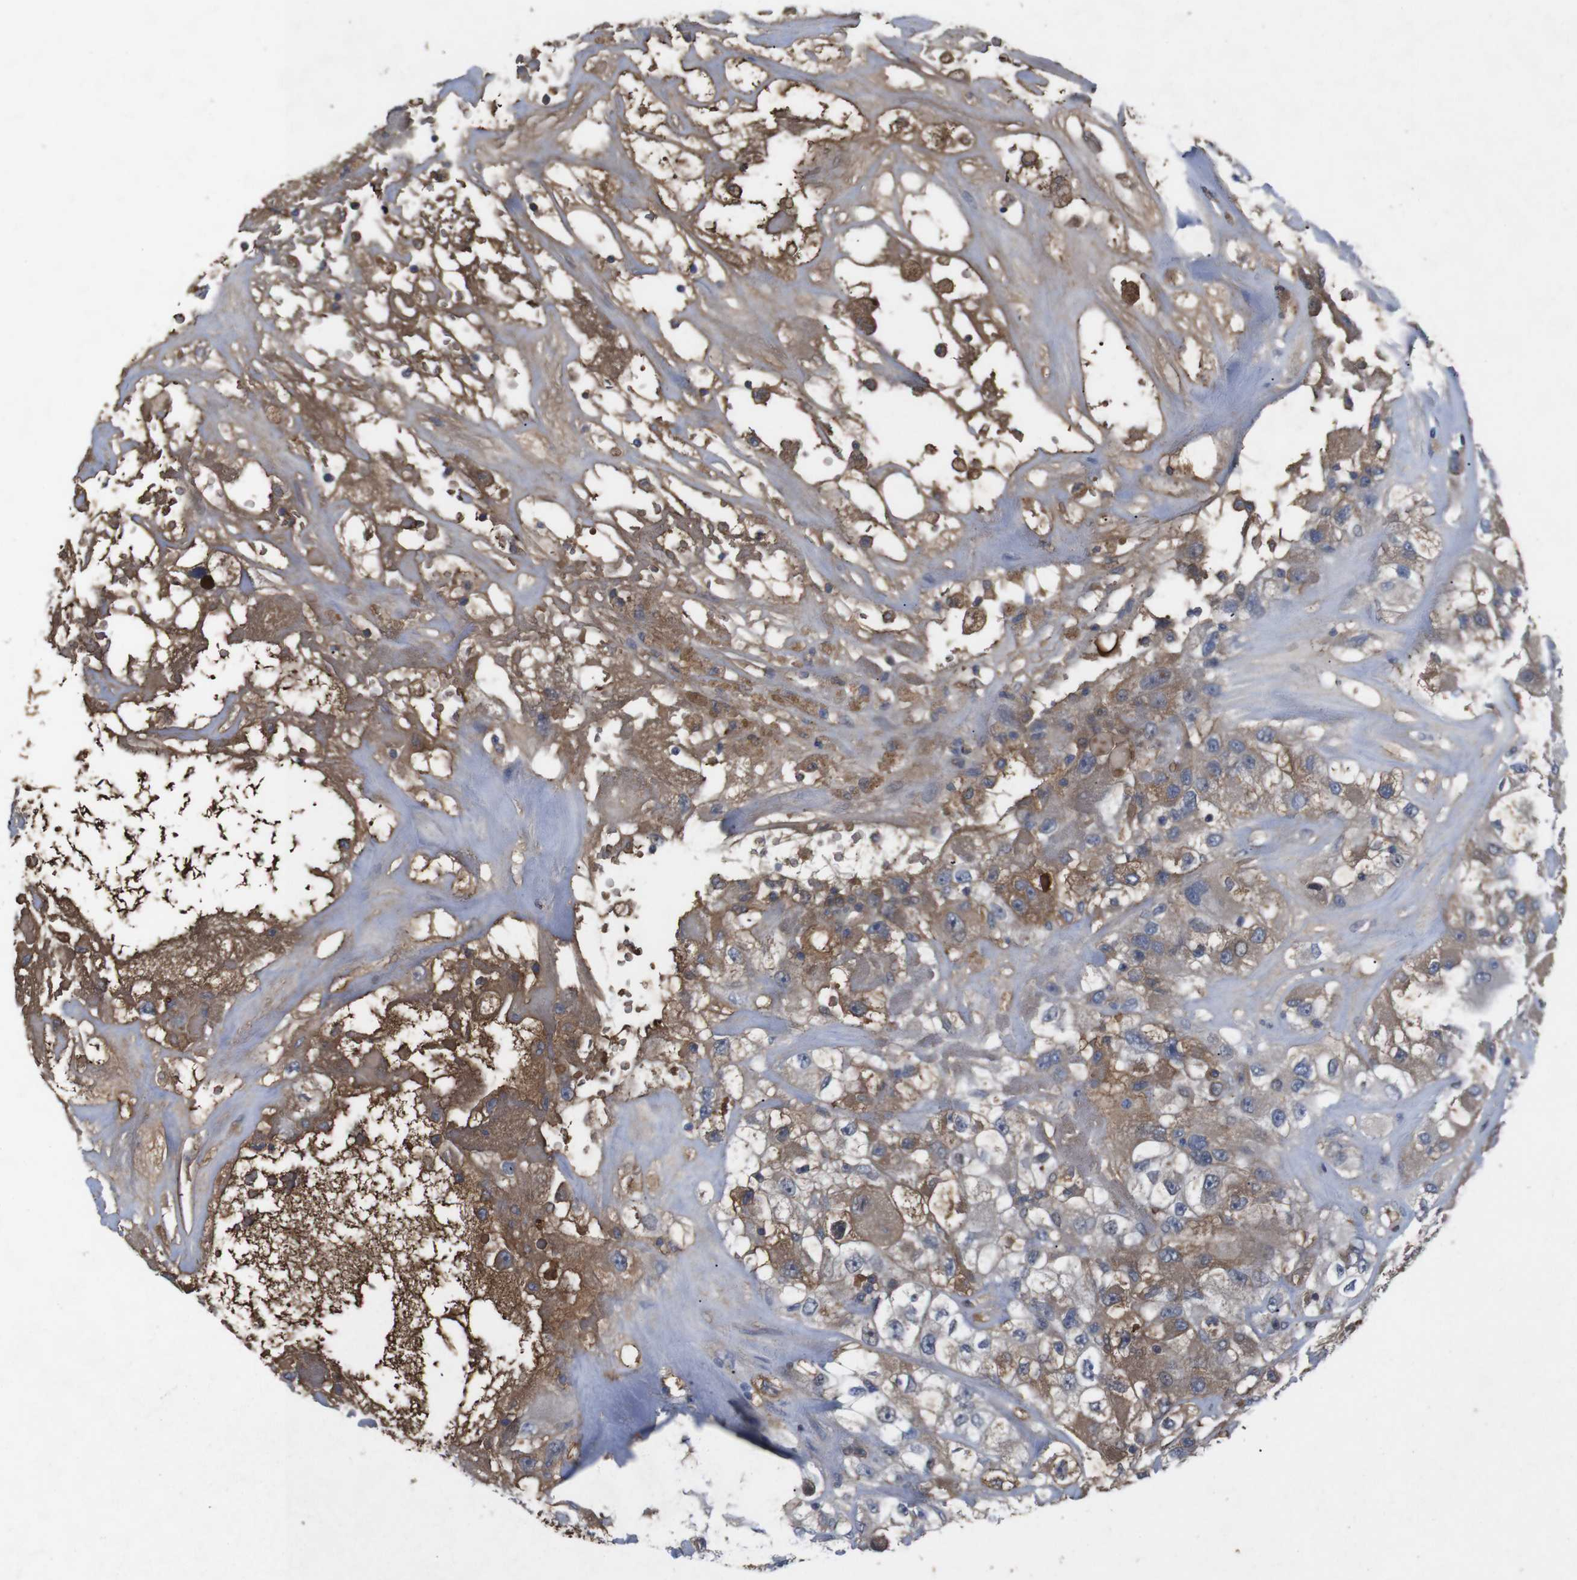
{"staining": {"intensity": "moderate", "quantity": ">75%", "location": "cytoplasmic/membranous"}, "tissue": "renal cancer", "cell_type": "Tumor cells", "image_type": "cancer", "snomed": [{"axis": "morphology", "description": "Adenocarcinoma, NOS"}, {"axis": "topography", "description": "Kidney"}], "caption": "Brown immunohistochemical staining in adenocarcinoma (renal) reveals moderate cytoplasmic/membranous expression in about >75% of tumor cells. (DAB (3,3'-diaminobenzidine) IHC with brightfield microscopy, high magnification).", "gene": "SPTB", "patient": {"sex": "female", "age": 52}}